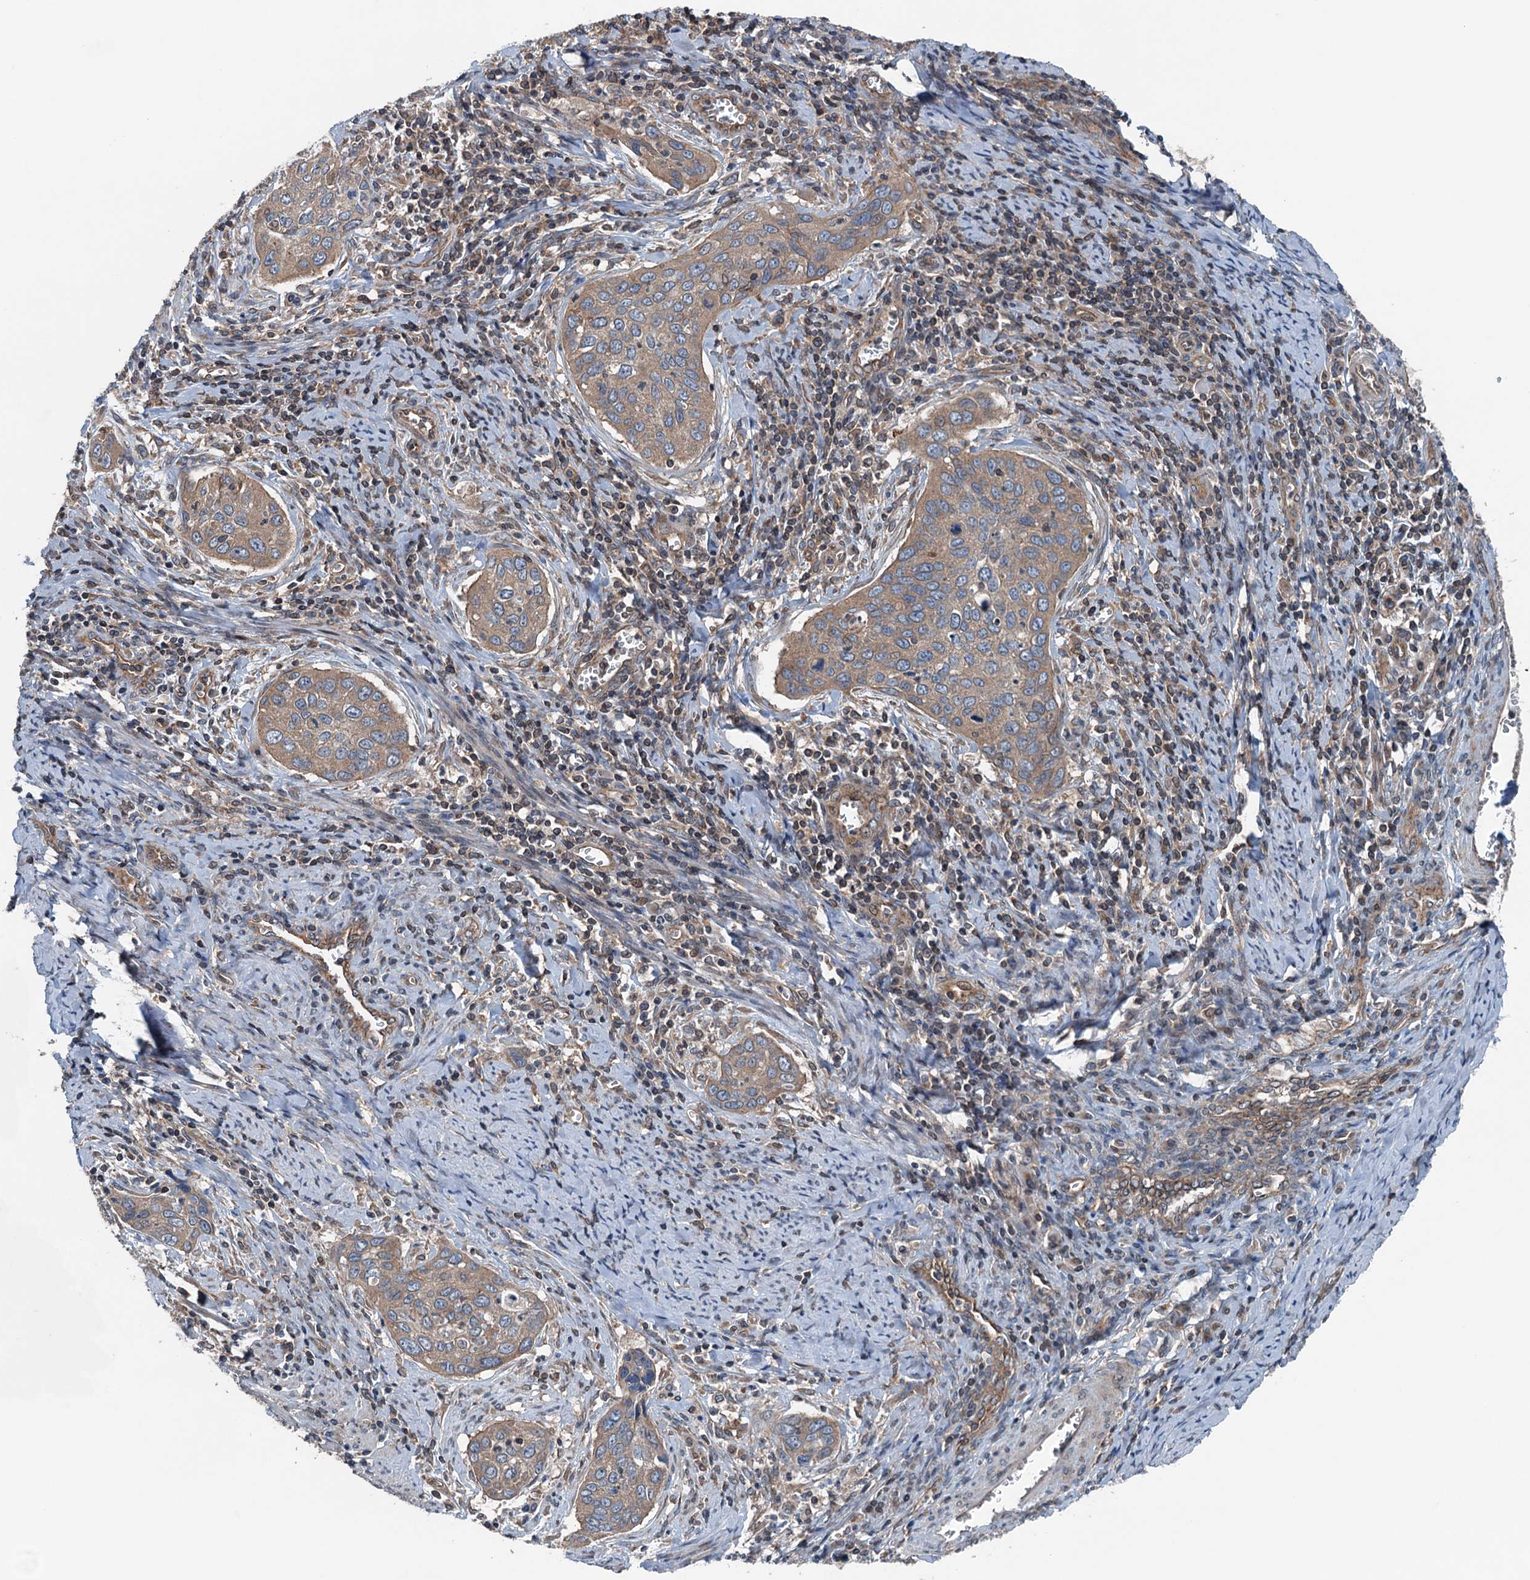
{"staining": {"intensity": "moderate", "quantity": ">75%", "location": "cytoplasmic/membranous"}, "tissue": "cervical cancer", "cell_type": "Tumor cells", "image_type": "cancer", "snomed": [{"axis": "morphology", "description": "Squamous cell carcinoma, NOS"}, {"axis": "topography", "description": "Cervix"}], "caption": "High-power microscopy captured an immunohistochemistry (IHC) image of cervical cancer (squamous cell carcinoma), revealing moderate cytoplasmic/membranous staining in approximately >75% of tumor cells. Immunohistochemistry stains the protein of interest in brown and the nuclei are stained blue.", "gene": "TRAPPC8", "patient": {"sex": "female", "age": 53}}